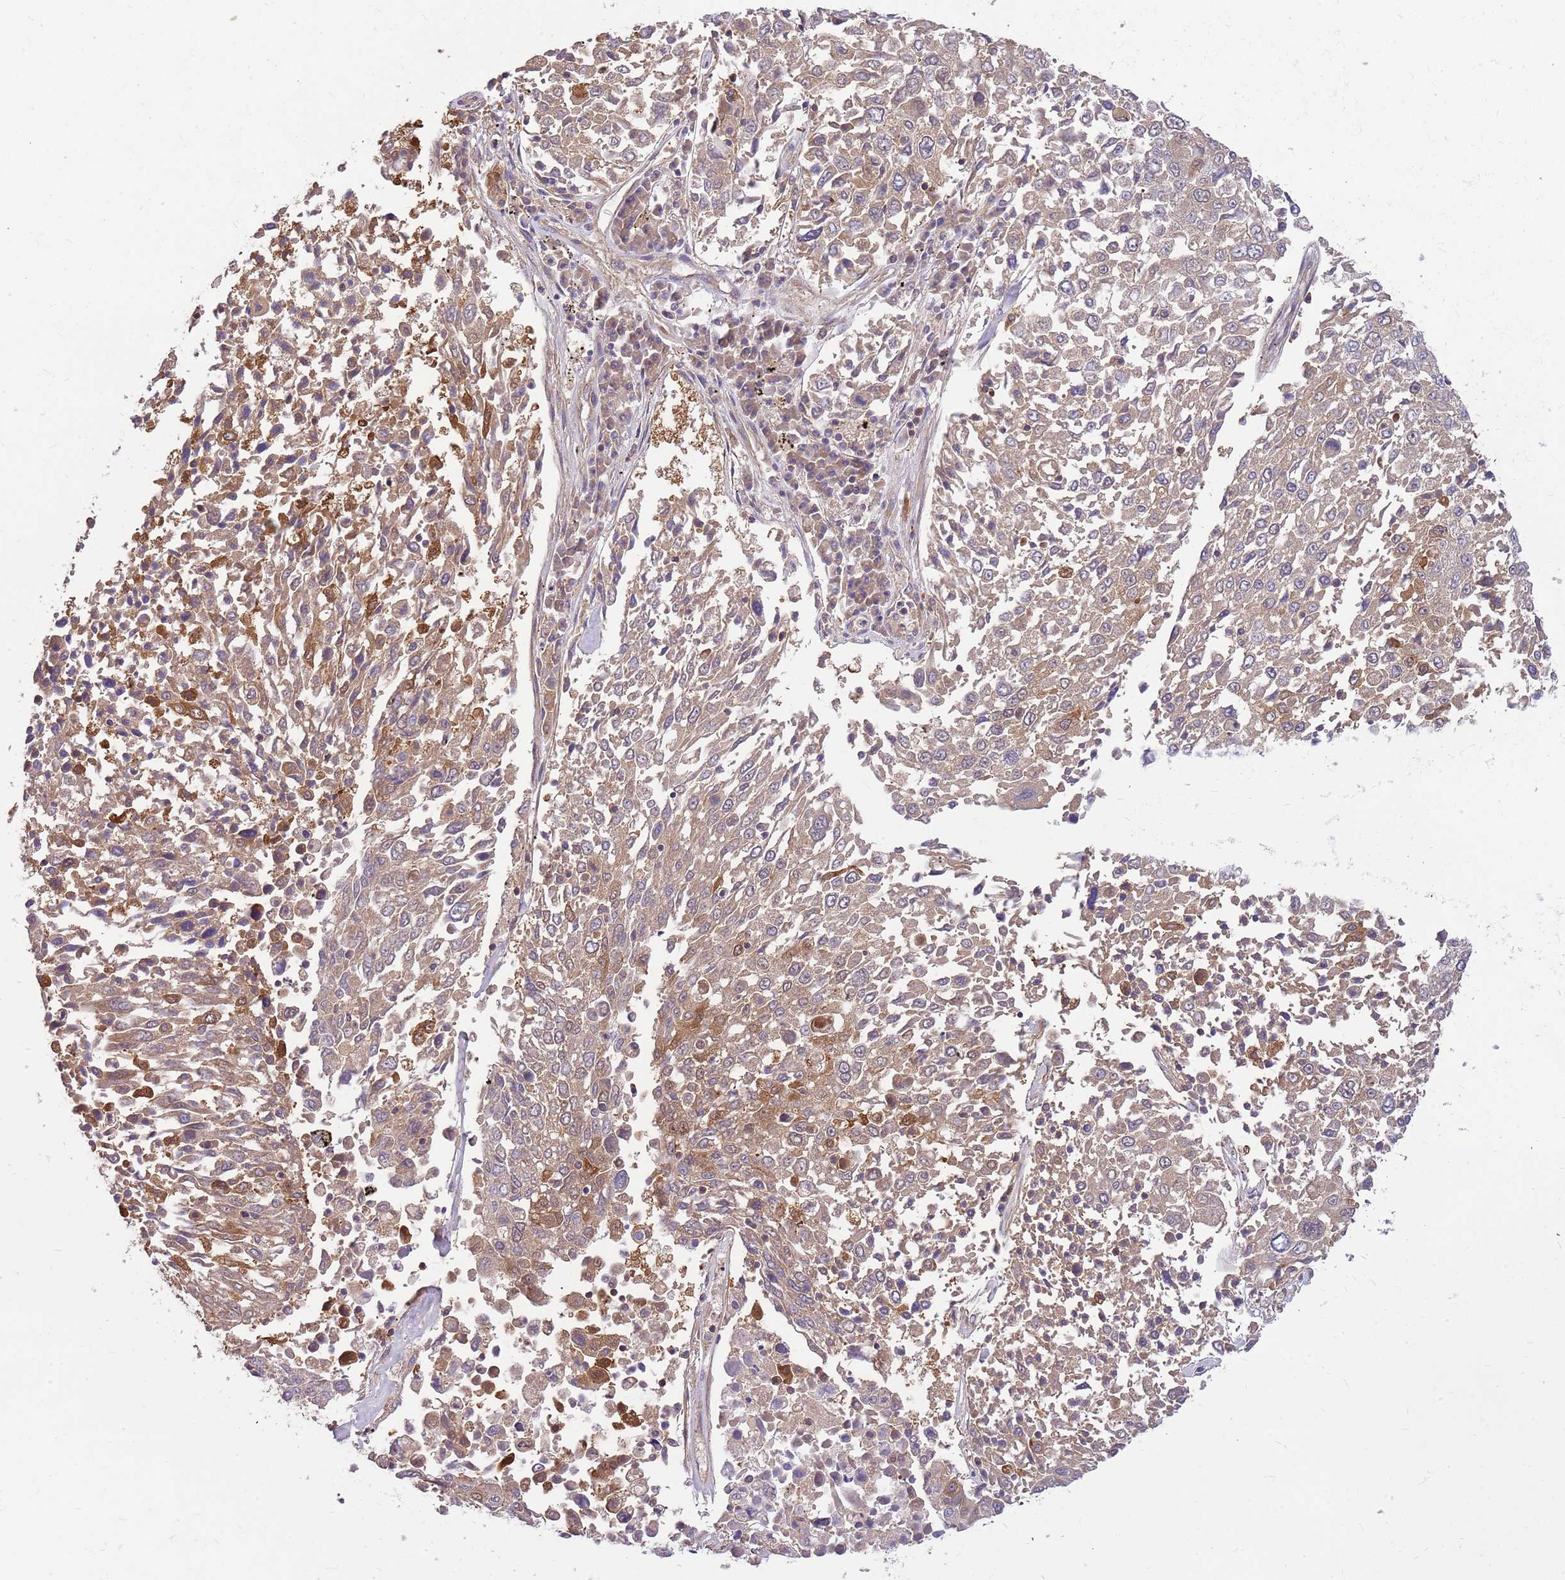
{"staining": {"intensity": "moderate", "quantity": "25%-75%", "location": "cytoplasmic/membranous"}, "tissue": "lung cancer", "cell_type": "Tumor cells", "image_type": "cancer", "snomed": [{"axis": "morphology", "description": "Squamous cell carcinoma, NOS"}, {"axis": "topography", "description": "Lung"}], "caption": "Brown immunohistochemical staining in squamous cell carcinoma (lung) shows moderate cytoplasmic/membranous positivity in approximately 25%-75% of tumor cells.", "gene": "MVD", "patient": {"sex": "male", "age": 65}}